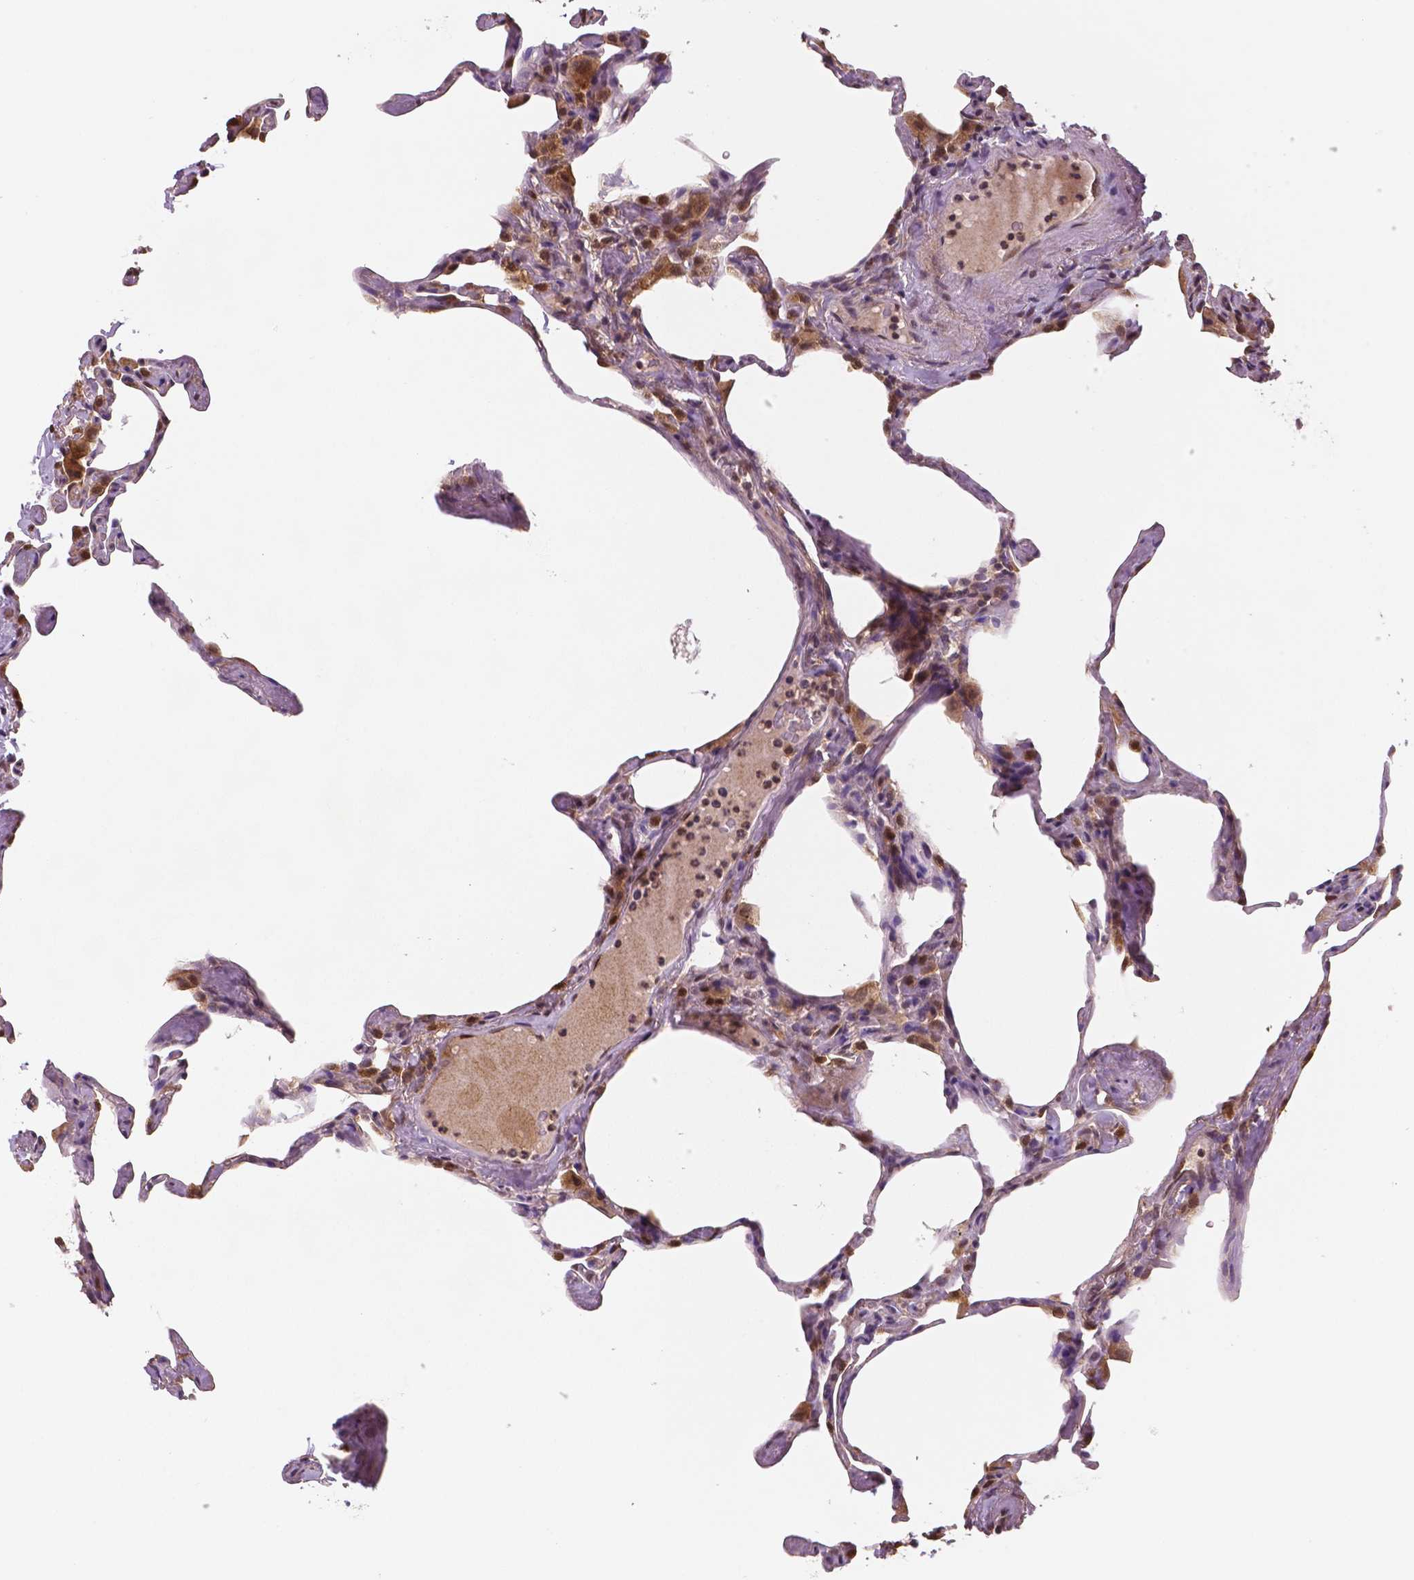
{"staining": {"intensity": "moderate", "quantity": "25%-75%", "location": "cytoplasmic/membranous,nuclear"}, "tissue": "lung", "cell_type": "Alveolar cells", "image_type": "normal", "snomed": [{"axis": "morphology", "description": "Normal tissue, NOS"}, {"axis": "topography", "description": "Lung"}], "caption": "Protein staining exhibits moderate cytoplasmic/membranous,nuclear expression in about 25%-75% of alveolar cells in benign lung.", "gene": "STAT3", "patient": {"sex": "male", "age": 65}}